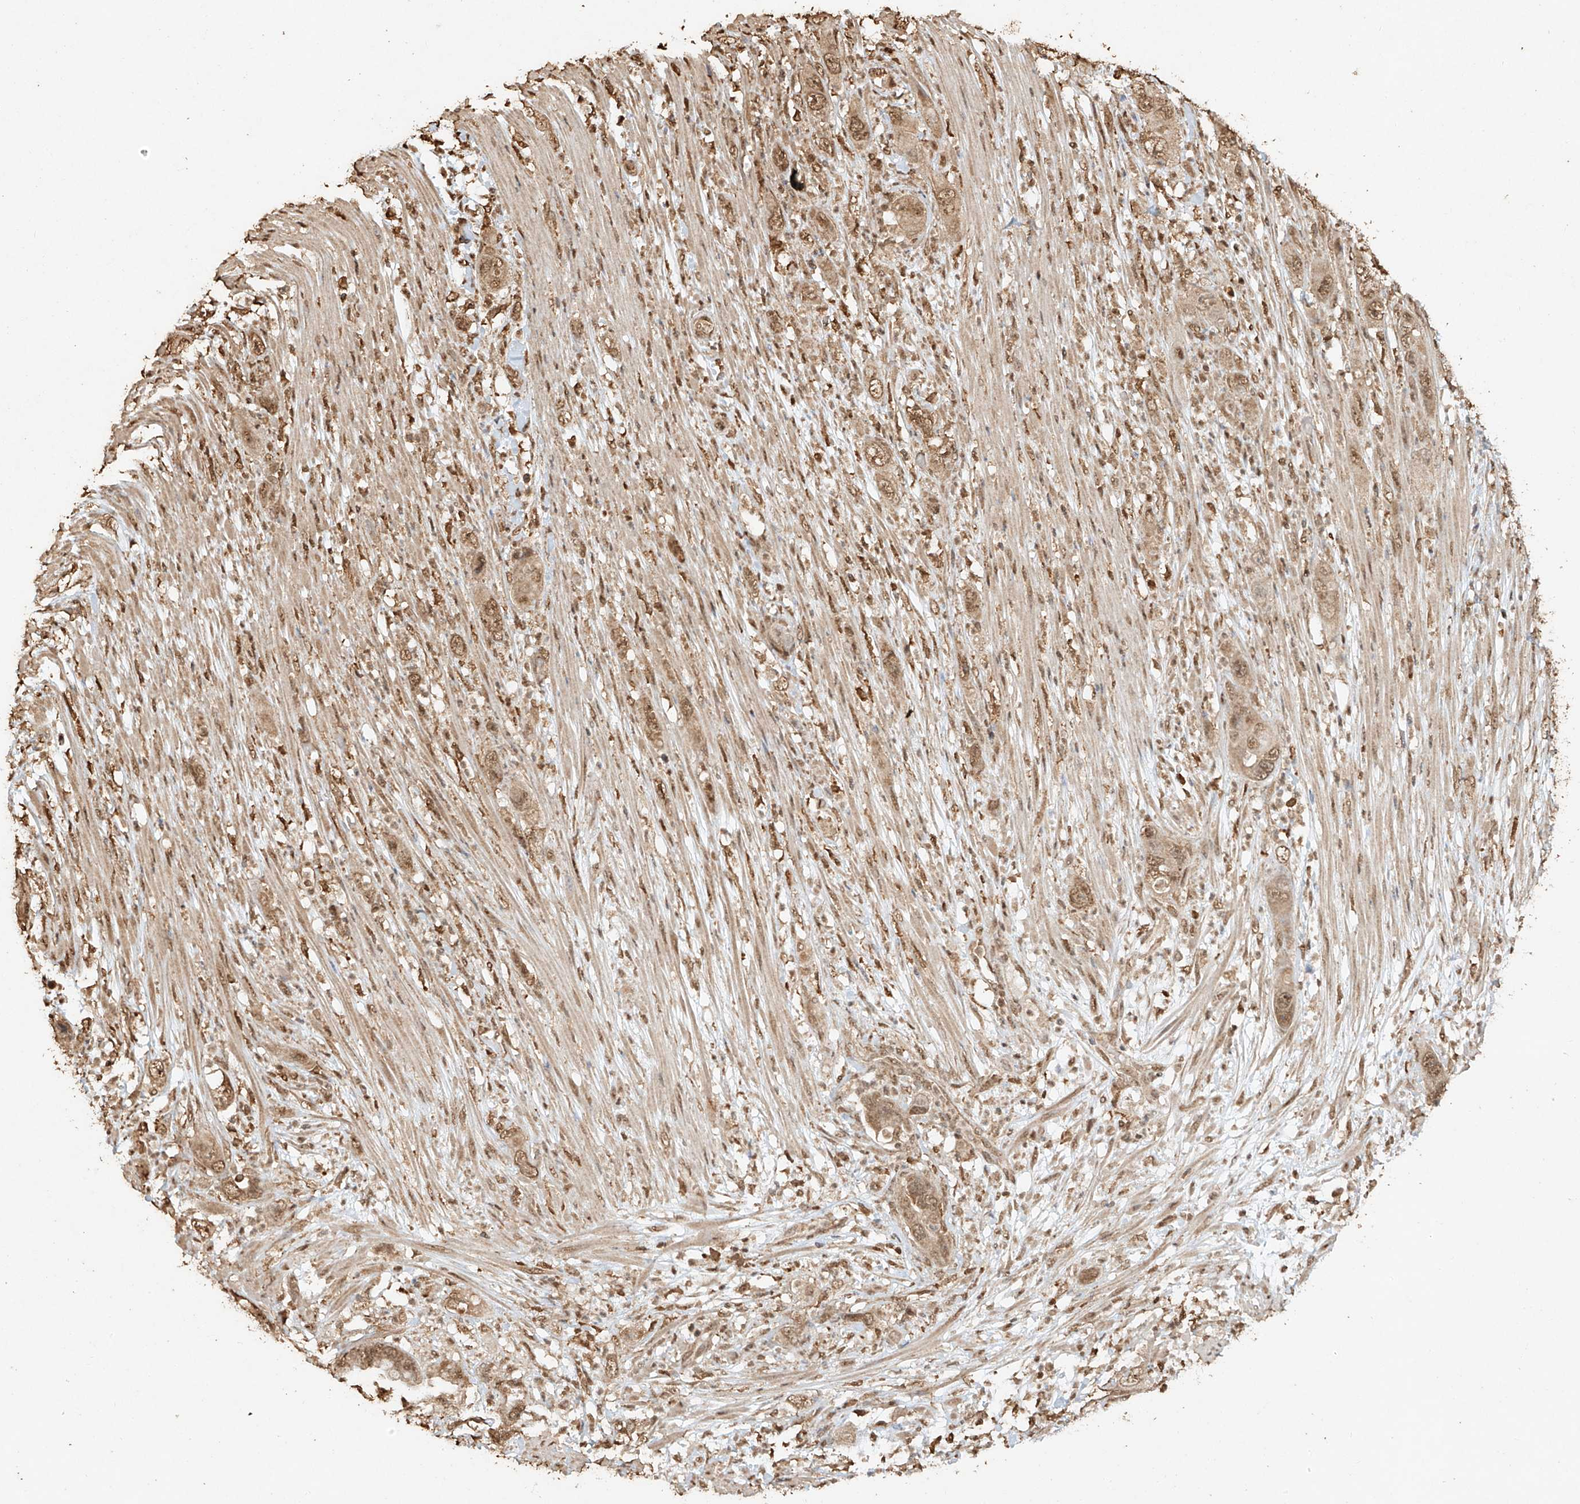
{"staining": {"intensity": "moderate", "quantity": ">75%", "location": "cytoplasmic/membranous,nuclear"}, "tissue": "pancreatic cancer", "cell_type": "Tumor cells", "image_type": "cancer", "snomed": [{"axis": "morphology", "description": "Adenocarcinoma, NOS"}, {"axis": "topography", "description": "Pancreas"}], "caption": "A brown stain labels moderate cytoplasmic/membranous and nuclear positivity of a protein in pancreatic cancer tumor cells.", "gene": "TIGAR", "patient": {"sex": "female", "age": 71}}